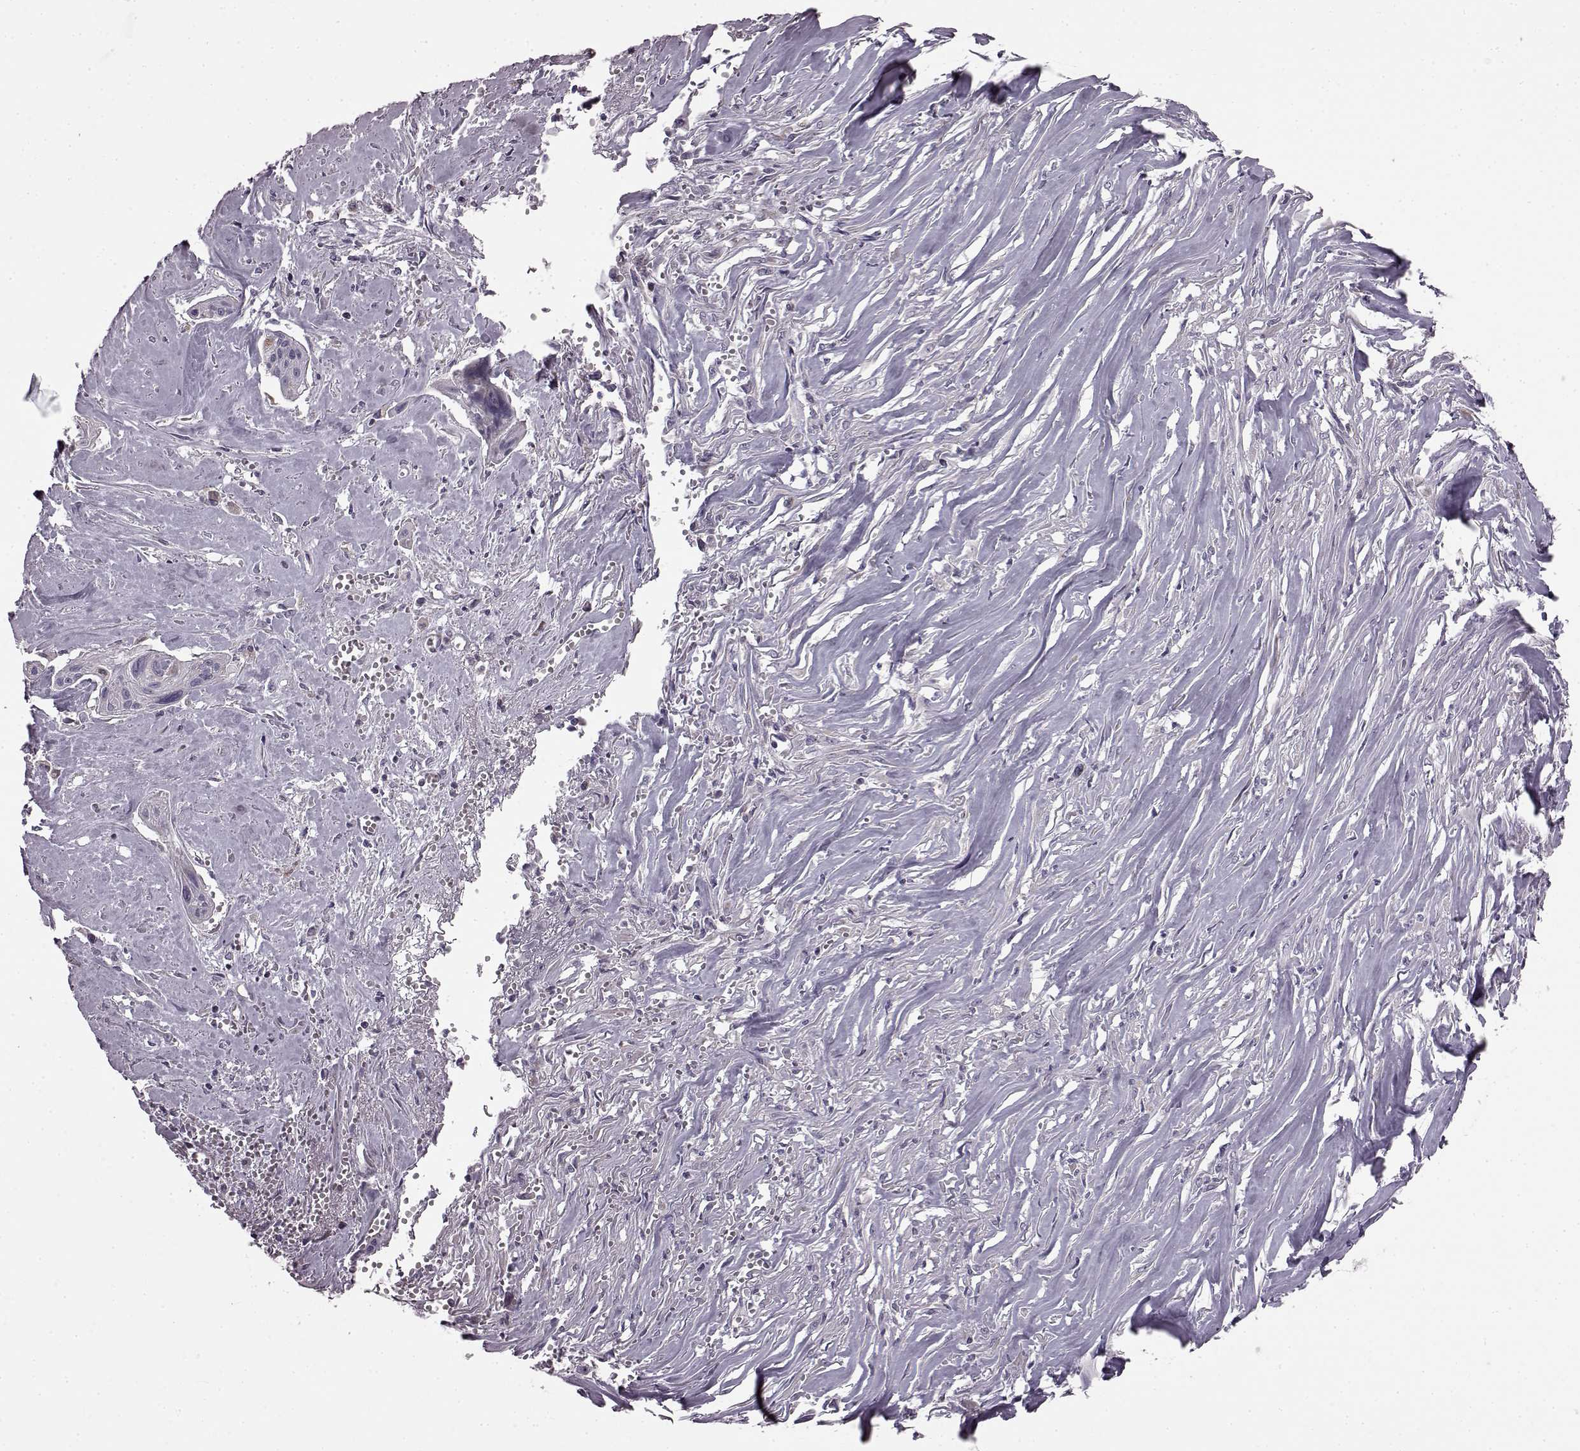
{"staining": {"intensity": "negative", "quantity": "none", "location": "none"}, "tissue": "cervical cancer", "cell_type": "Tumor cells", "image_type": "cancer", "snomed": [{"axis": "morphology", "description": "Squamous cell carcinoma, NOS"}, {"axis": "topography", "description": "Cervix"}], "caption": "High power microscopy micrograph of an immunohistochemistry (IHC) photomicrograph of cervical cancer, revealing no significant expression in tumor cells. (DAB immunohistochemistry, high magnification).", "gene": "FAM8A1", "patient": {"sex": "female", "age": 49}}